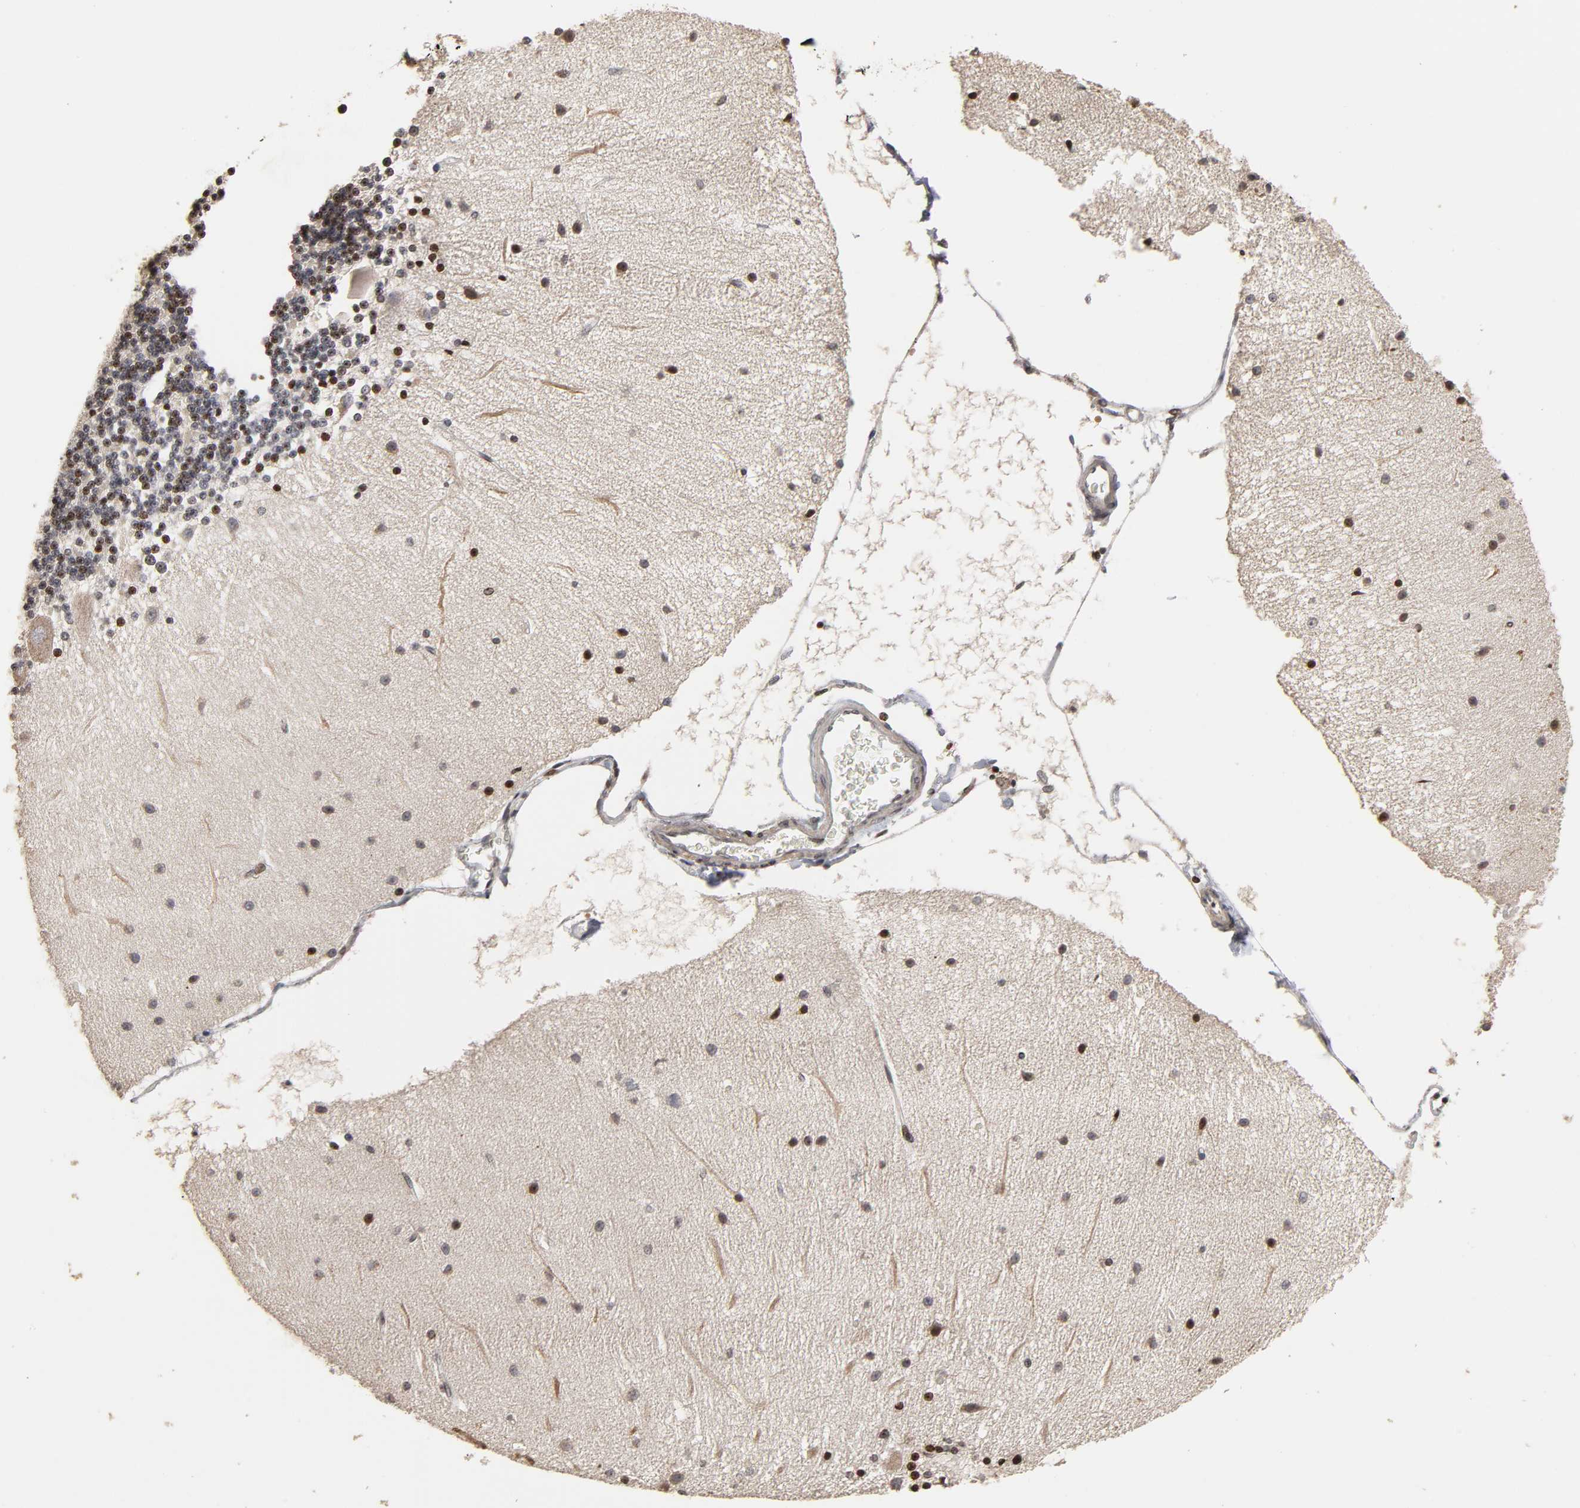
{"staining": {"intensity": "weak", "quantity": "25%-75%", "location": "nuclear"}, "tissue": "cerebellum", "cell_type": "Cells in granular layer", "image_type": "normal", "snomed": [{"axis": "morphology", "description": "Normal tissue, NOS"}, {"axis": "topography", "description": "Cerebellum"}], "caption": "A low amount of weak nuclear staining is seen in approximately 25%-75% of cells in granular layer in unremarkable cerebellum.", "gene": "ZNF473", "patient": {"sex": "female", "age": 54}}